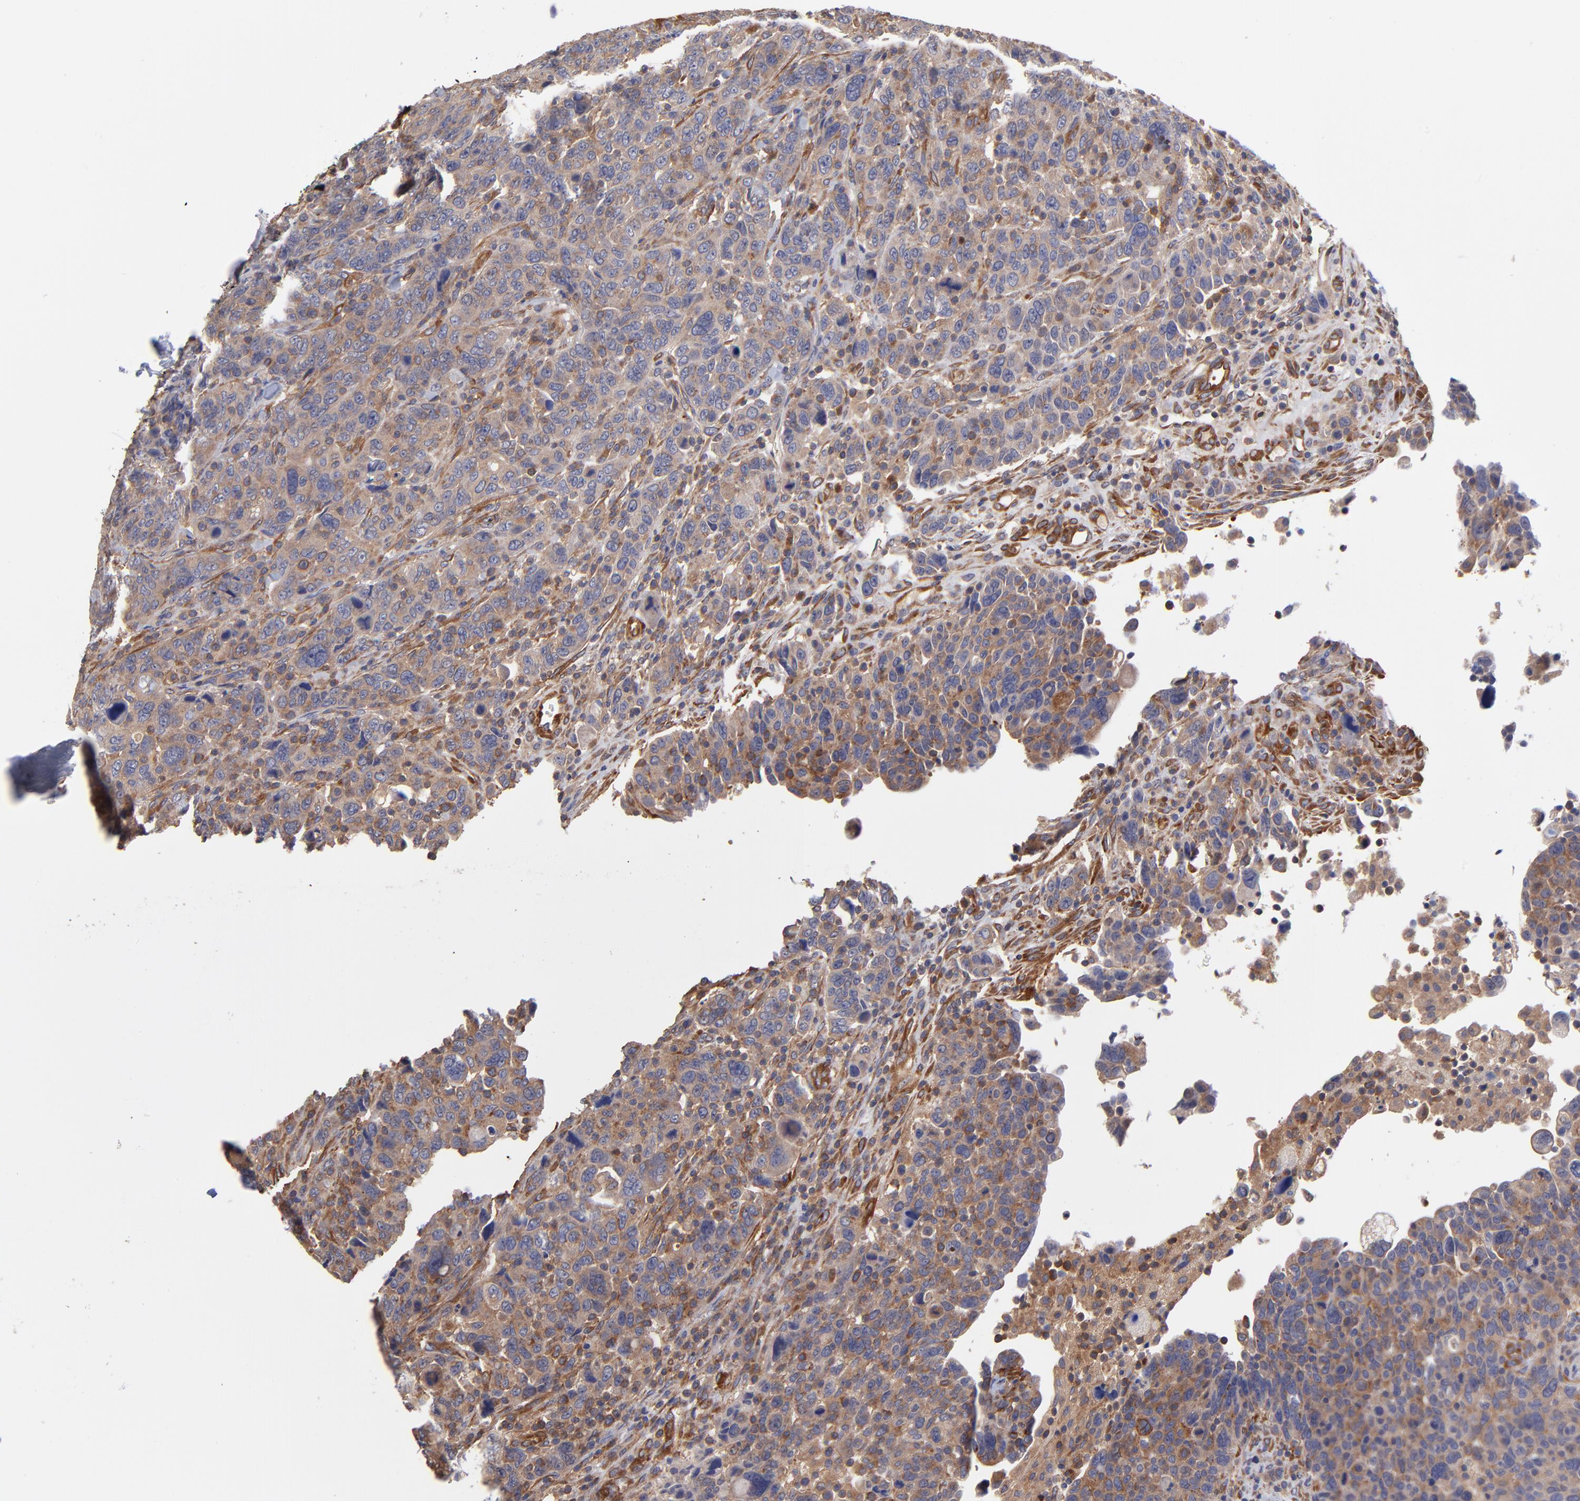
{"staining": {"intensity": "moderate", "quantity": "25%-75%", "location": "cytoplasmic/membranous"}, "tissue": "breast cancer", "cell_type": "Tumor cells", "image_type": "cancer", "snomed": [{"axis": "morphology", "description": "Duct carcinoma"}, {"axis": "topography", "description": "Breast"}], "caption": "Approximately 25%-75% of tumor cells in breast invasive ductal carcinoma show moderate cytoplasmic/membranous protein staining as visualized by brown immunohistochemical staining.", "gene": "ASB7", "patient": {"sex": "female", "age": 37}}